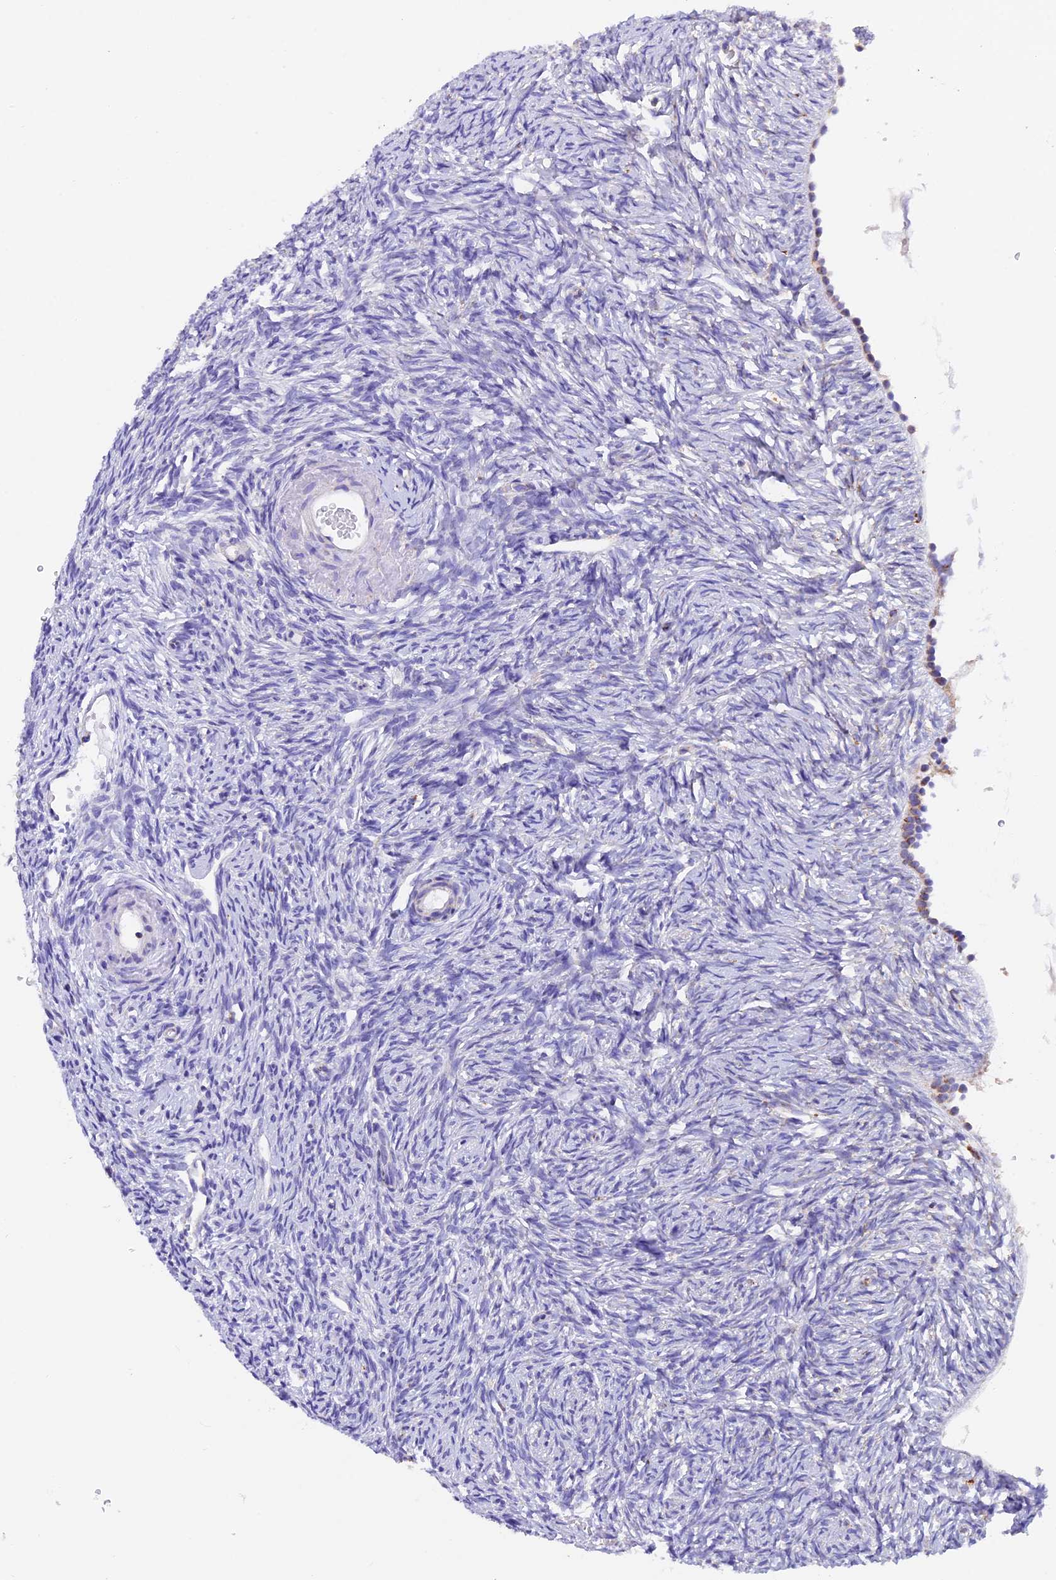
{"staining": {"intensity": "negative", "quantity": "none", "location": "none"}, "tissue": "ovary", "cell_type": "Ovarian stroma cells", "image_type": "normal", "snomed": [{"axis": "morphology", "description": "Normal tissue, NOS"}, {"axis": "topography", "description": "Ovary"}], "caption": "This is an IHC micrograph of normal human ovary. There is no staining in ovarian stroma cells.", "gene": "SLC8B1", "patient": {"sex": "female", "age": 51}}